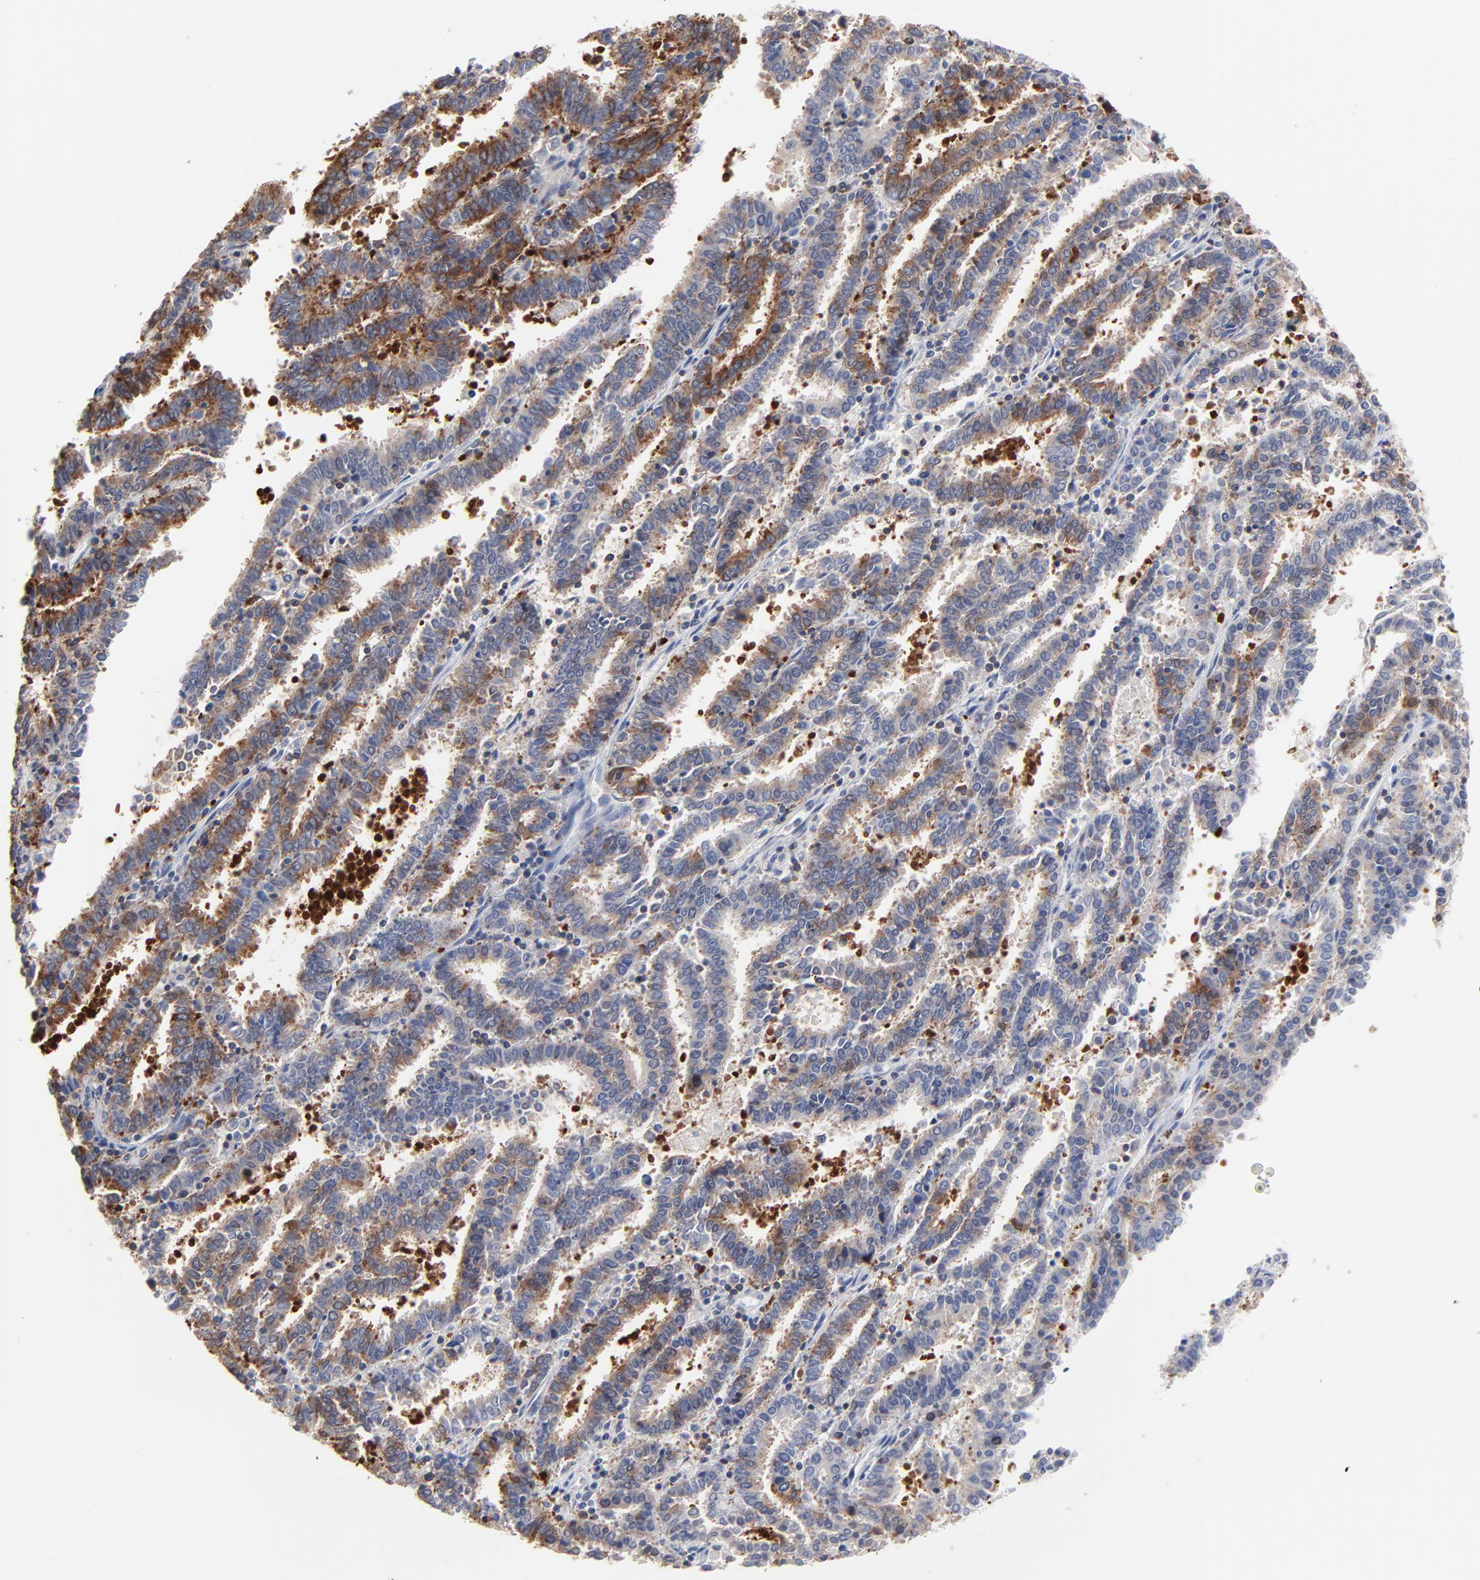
{"staining": {"intensity": "strong", "quantity": ">75%", "location": "cytoplasmic/membranous"}, "tissue": "endometrial cancer", "cell_type": "Tumor cells", "image_type": "cancer", "snomed": [{"axis": "morphology", "description": "Adenocarcinoma, NOS"}, {"axis": "topography", "description": "Uterus"}], "caption": "Strong cytoplasmic/membranous positivity for a protein is identified in approximately >75% of tumor cells of endometrial cancer (adenocarcinoma) using IHC.", "gene": "CD2AP", "patient": {"sex": "female", "age": 83}}